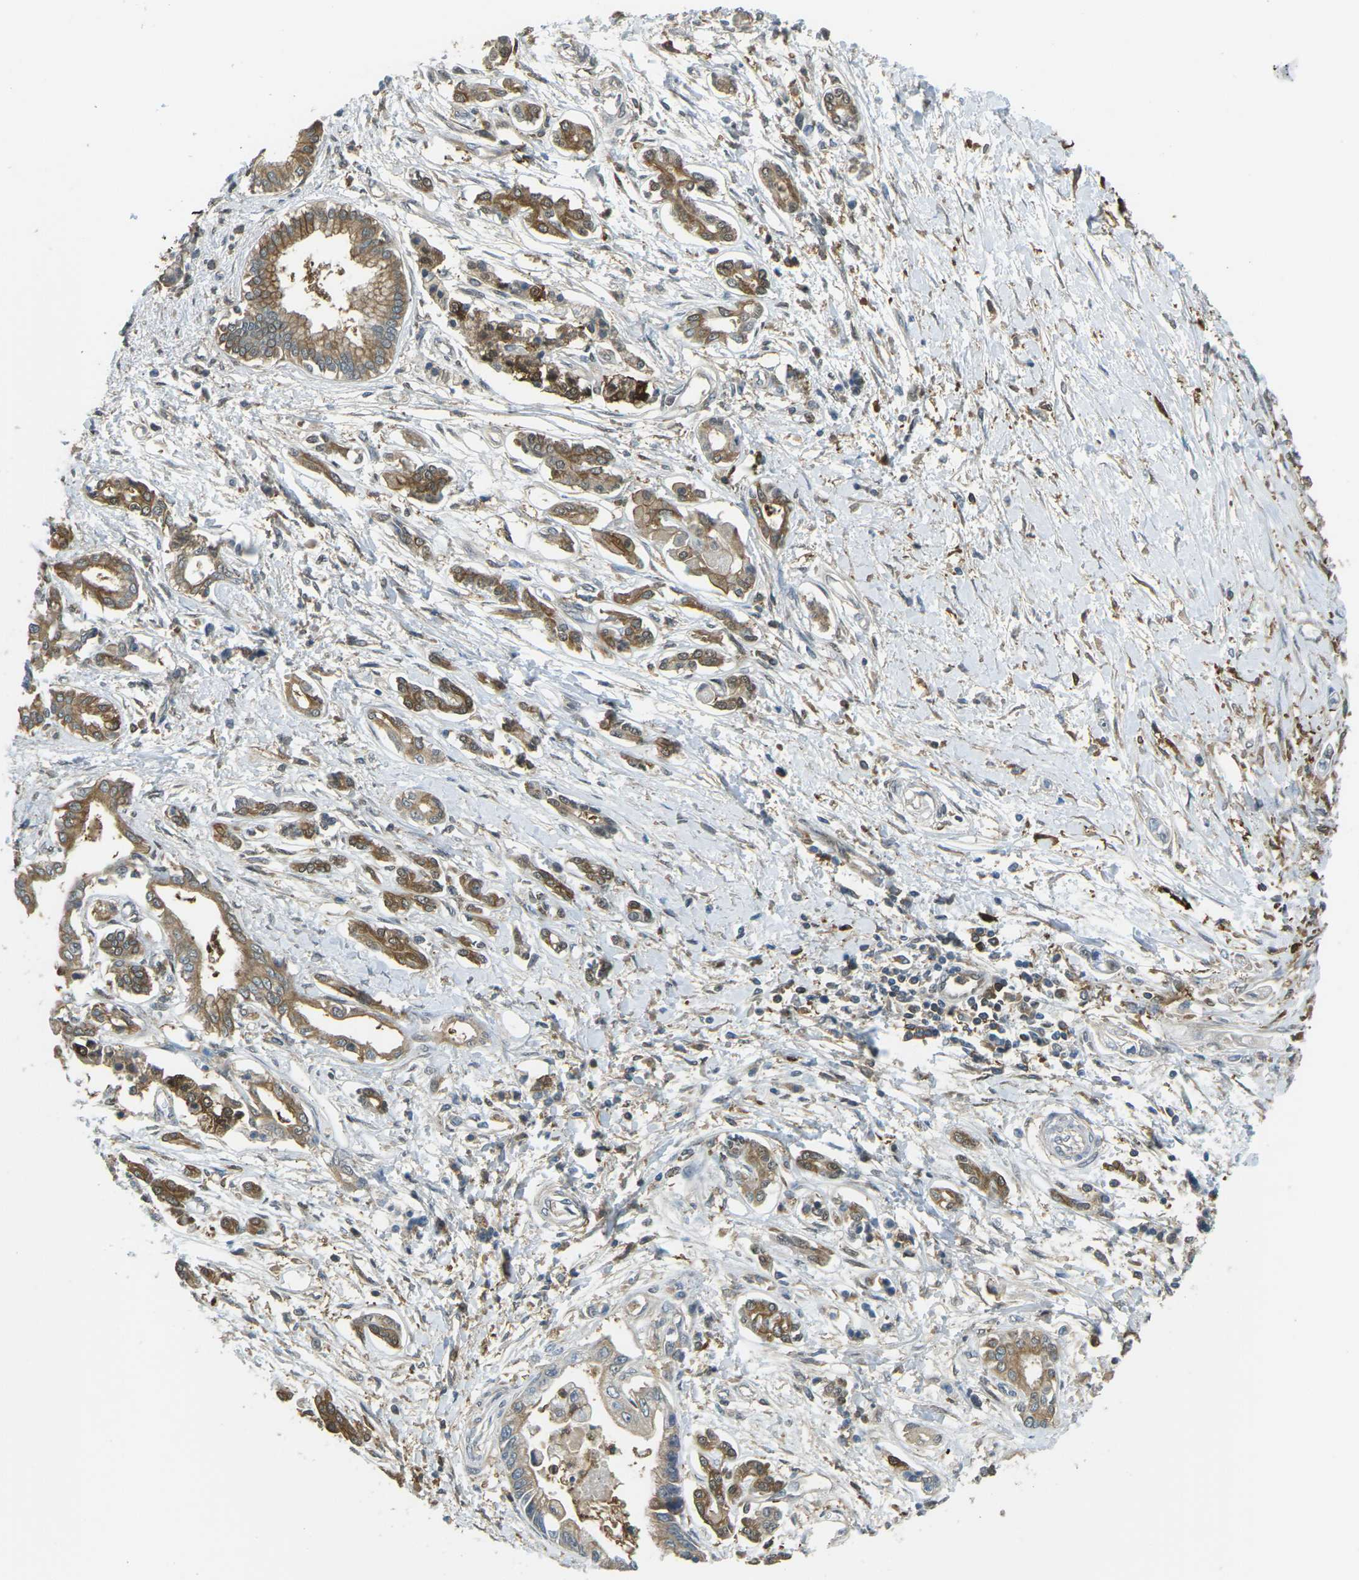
{"staining": {"intensity": "moderate", "quantity": ">75%", "location": "cytoplasmic/membranous"}, "tissue": "pancreatic cancer", "cell_type": "Tumor cells", "image_type": "cancer", "snomed": [{"axis": "morphology", "description": "Adenocarcinoma, NOS"}, {"axis": "topography", "description": "Pancreas"}], "caption": "The photomicrograph exhibits staining of adenocarcinoma (pancreatic), revealing moderate cytoplasmic/membranous protein expression (brown color) within tumor cells.", "gene": "PIEZO2", "patient": {"sex": "male", "age": 56}}